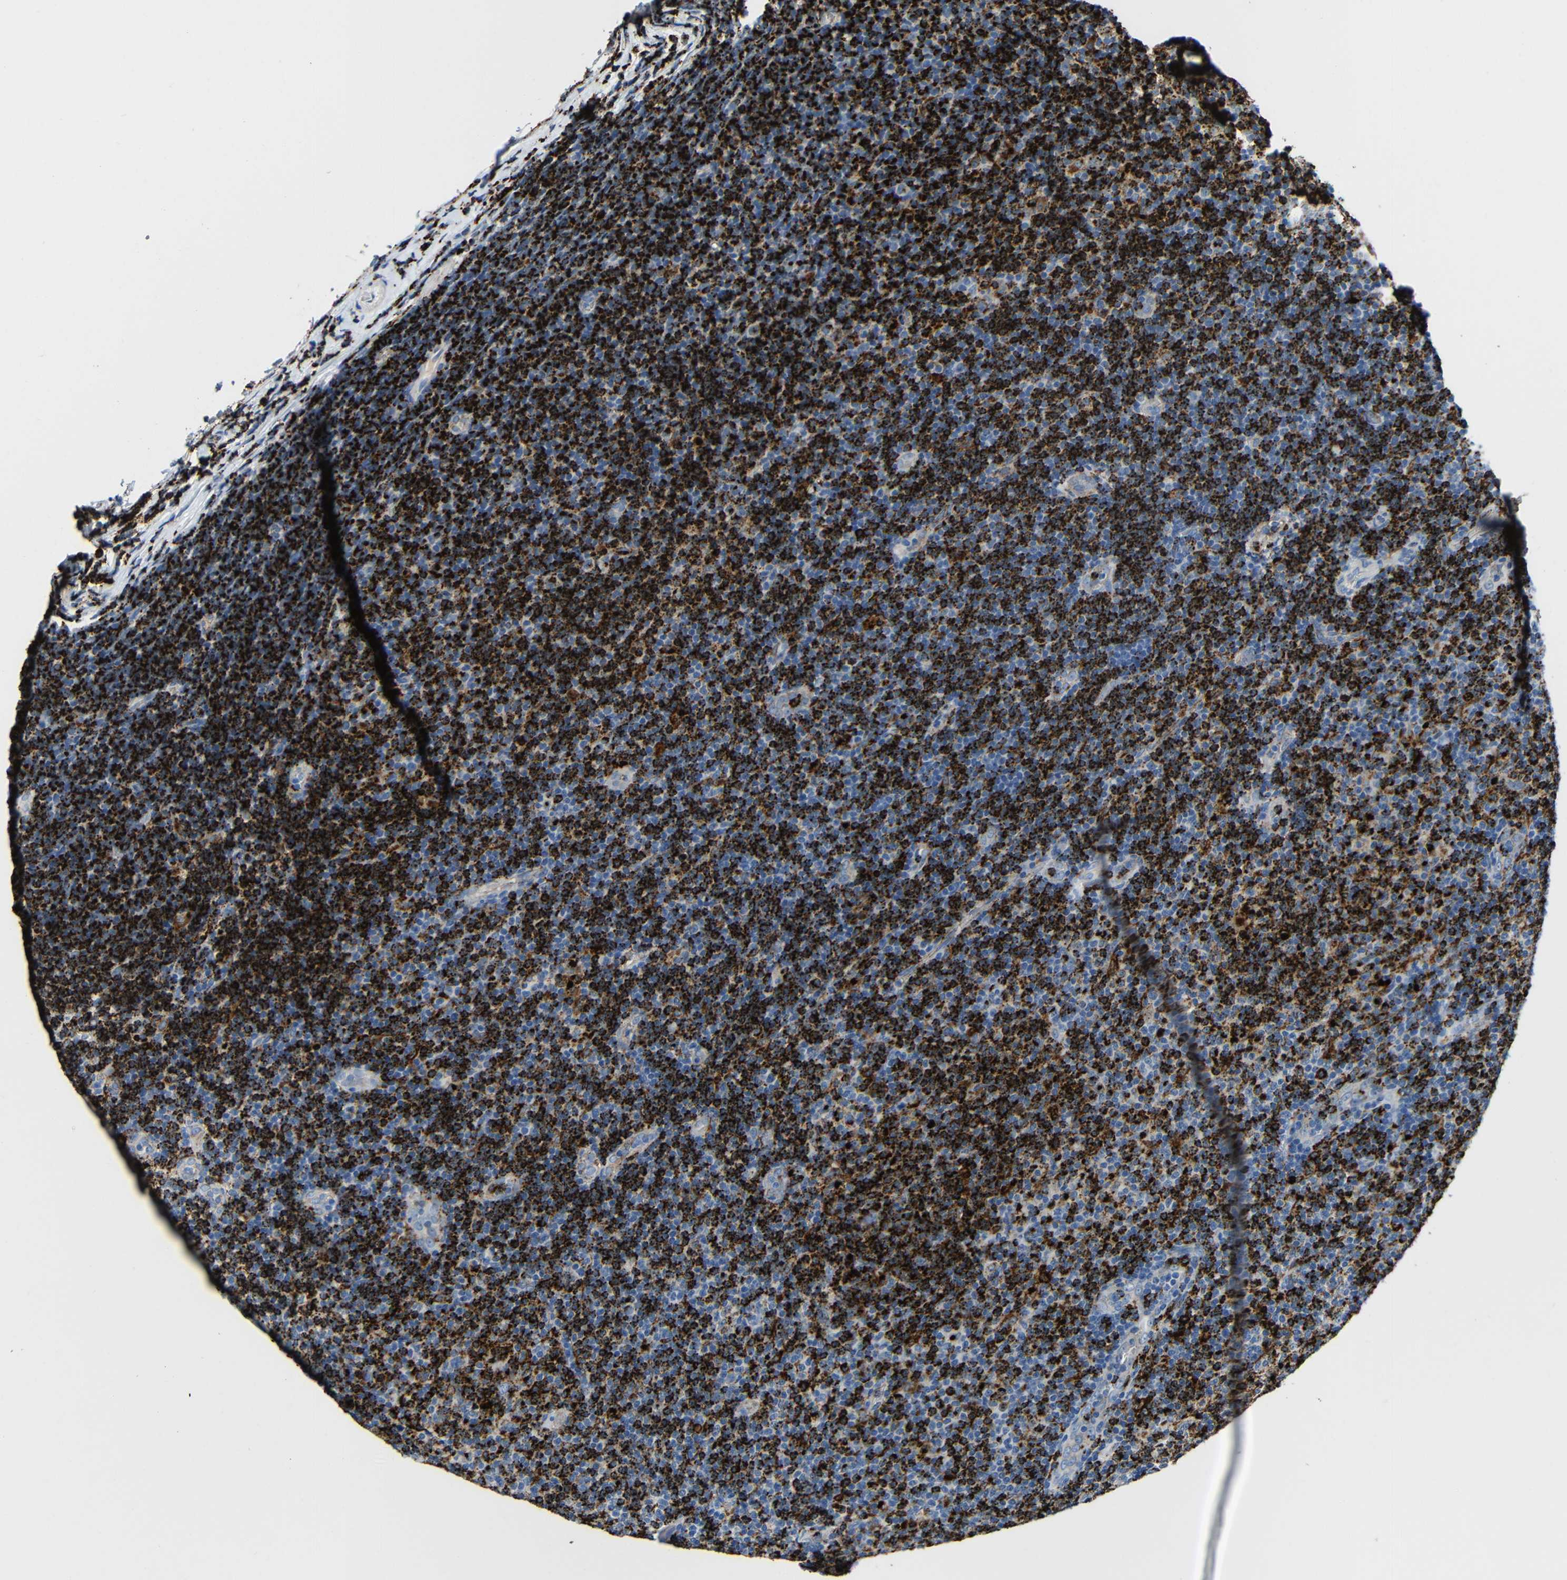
{"staining": {"intensity": "strong", "quantity": ">75%", "location": "cytoplasmic/membranous"}, "tissue": "lymphoma", "cell_type": "Tumor cells", "image_type": "cancer", "snomed": [{"axis": "morphology", "description": "Malignant lymphoma, non-Hodgkin's type, Low grade"}, {"axis": "topography", "description": "Lymph node"}], "caption": "Strong cytoplasmic/membranous positivity for a protein is appreciated in about >75% of tumor cells of malignant lymphoma, non-Hodgkin's type (low-grade) using IHC.", "gene": "HLA-DMA", "patient": {"sex": "male", "age": 83}}